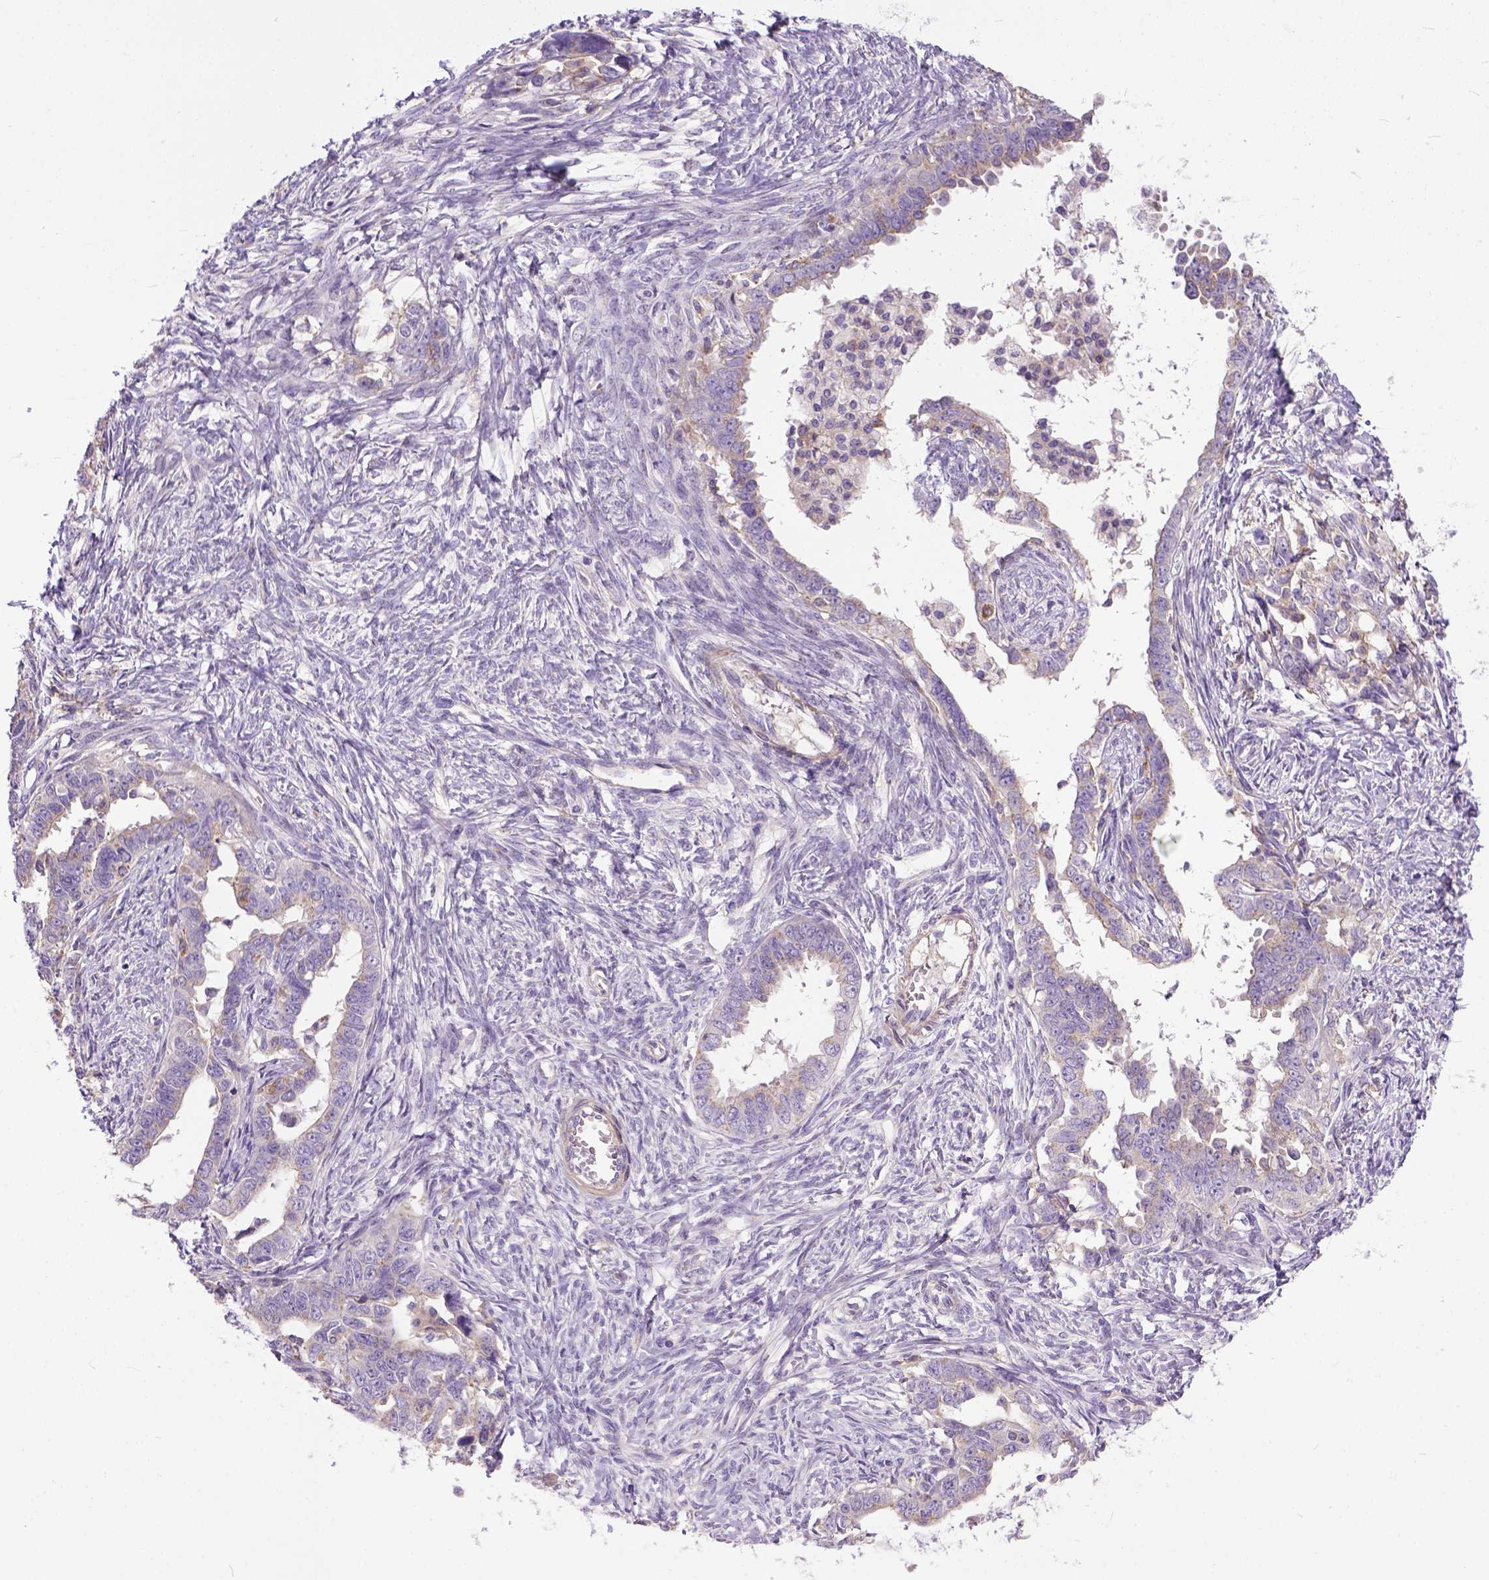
{"staining": {"intensity": "weak", "quantity": "<25%", "location": "cytoplasmic/membranous"}, "tissue": "ovarian cancer", "cell_type": "Tumor cells", "image_type": "cancer", "snomed": [{"axis": "morphology", "description": "Cystadenocarcinoma, serous, NOS"}, {"axis": "topography", "description": "Ovary"}], "caption": "IHC photomicrograph of ovarian cancer stained for a protein (brown), which reveals no positivity in tumor cells.", "gene": "BANF2", "patient": {"sex": "female", "age": 69}}